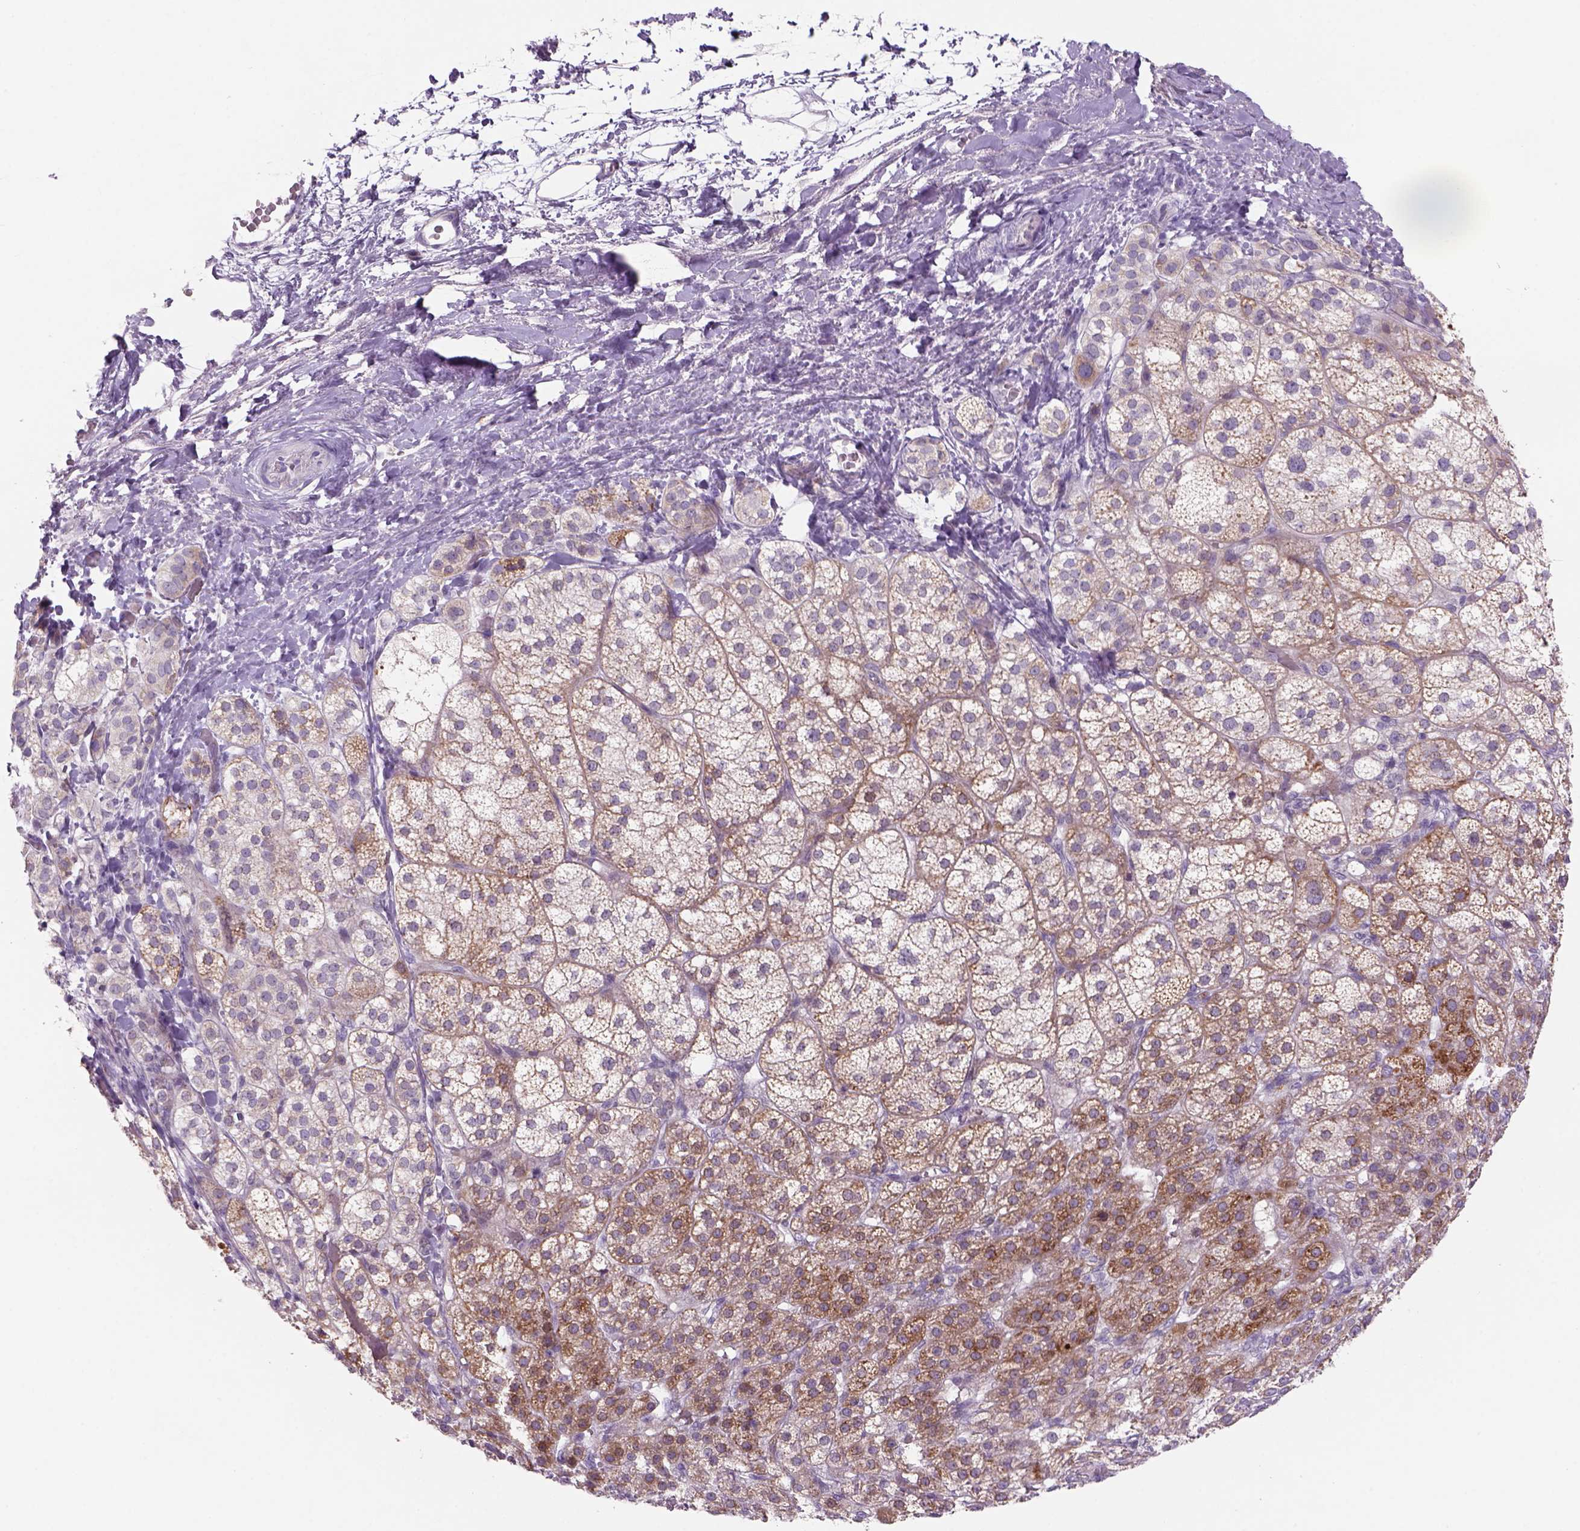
{"staining": {"intensity": "strong", "quantity": "<25%", "location": "cytoplasmic/membranous"}, "tissue": "adrenal gland", "cell_type": "Glandular cells", "image_type": "normal", "snomed": [{"axis": "morphology", "description": "Normal tissue, NOS"}, {"axis": "topography", "description": "Adrenal gland"}], "caption": "About <25% of glandular cells in unremarkable human adrenal gland reveal strong cytoplasmic/membranous protein expression as visualized by brown immunohistochemical staining.", "gene": "ADGRV1", "patient": {"sex": "female", "age": 60}}